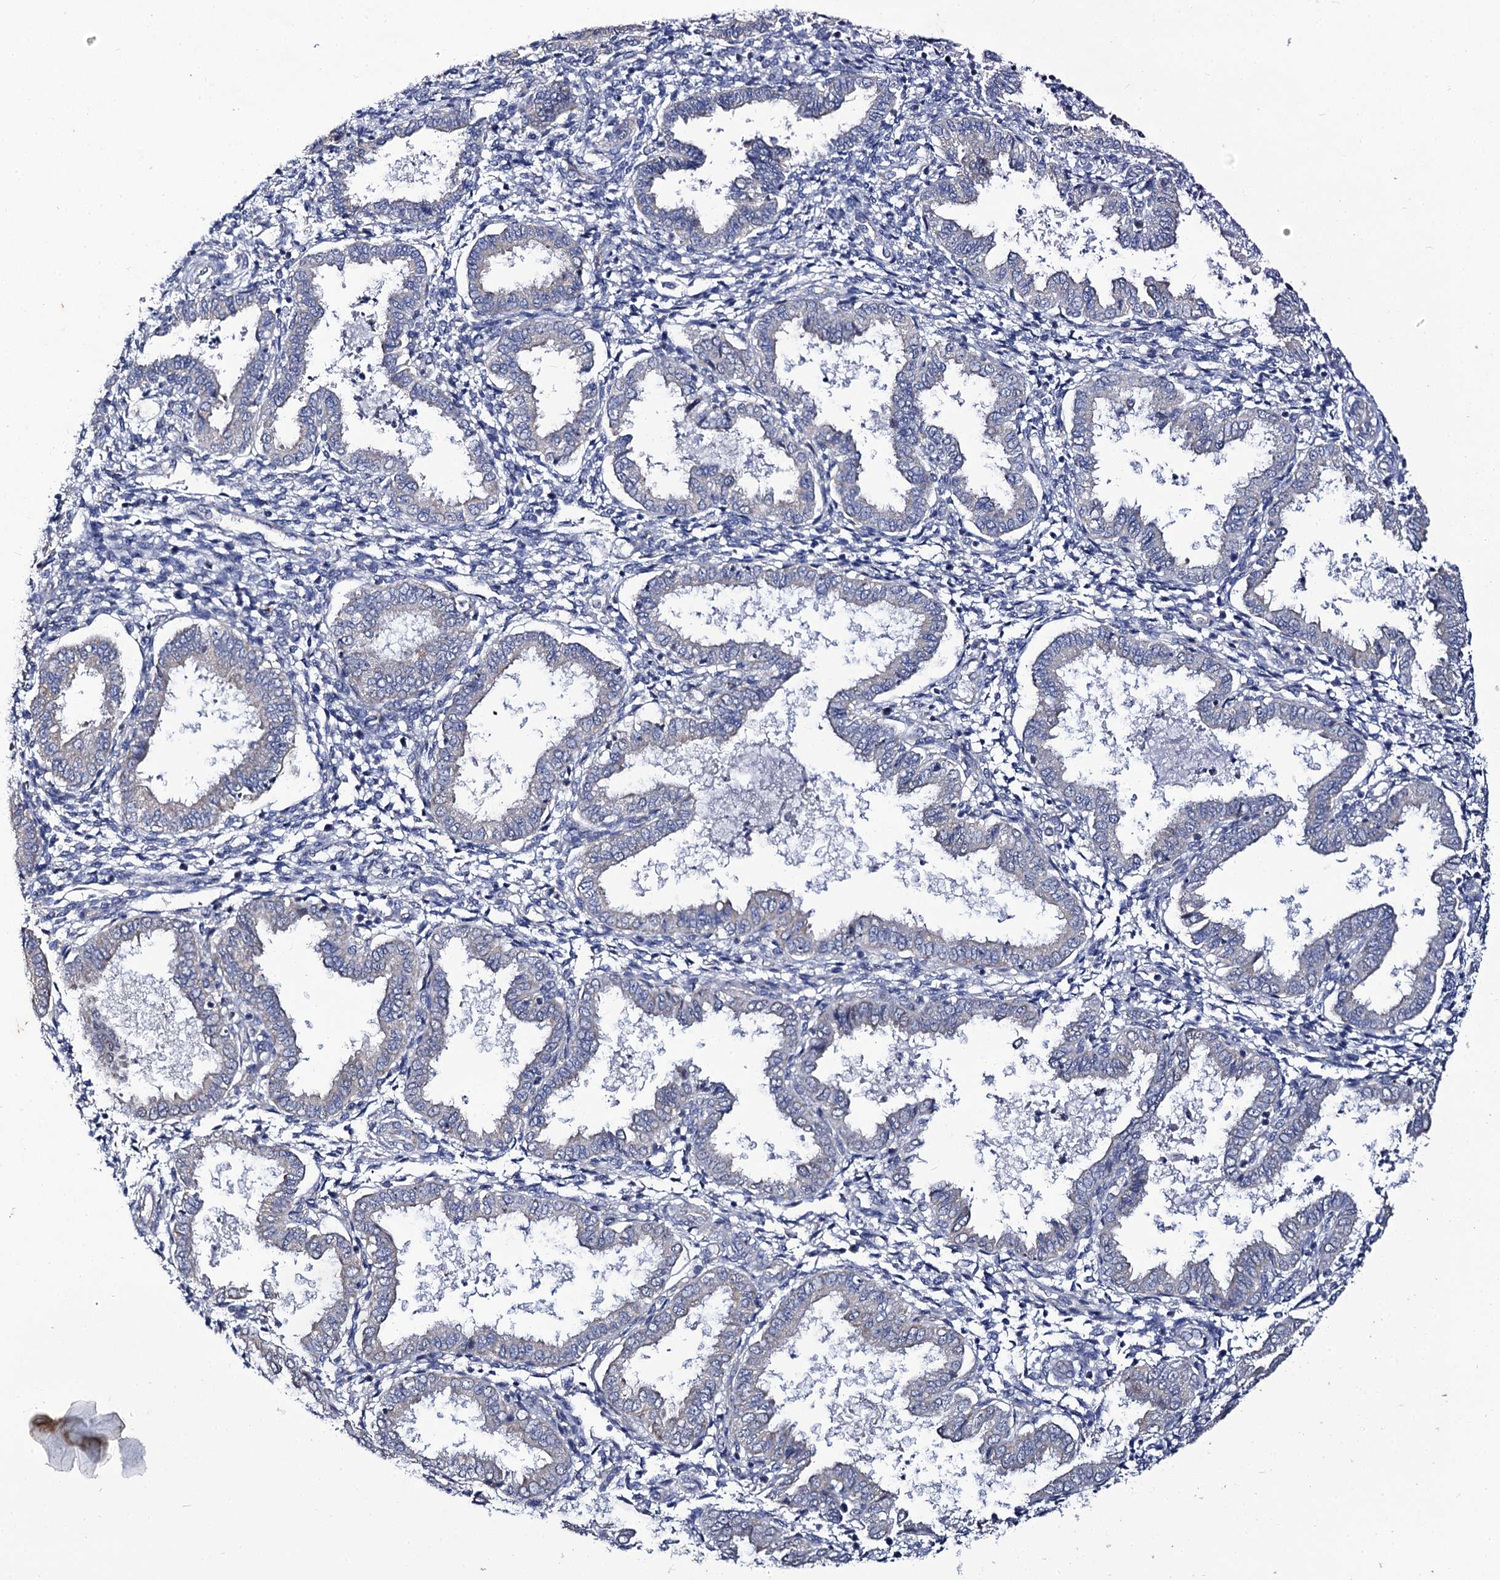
{"staining": {"intensity": "negative", "quantity": "none", "location": "none"}, "tissue": "endometrium", "cell_type": "Cells in endometrial stroma", "image_type": "normal", "snomed": [{"axis": "morphology", "description": "Normal tissue, NOS"}, {"axis": "topography", "description": "Endometrium"}], "caption": "IHC photomicrograph of unremarkable human endometrium stained for a protein (brown), which demonstrates no expression in cells in endometrial stroma.", "gene": "PANX2", "patient": {"sex": "female", "age": 33}}